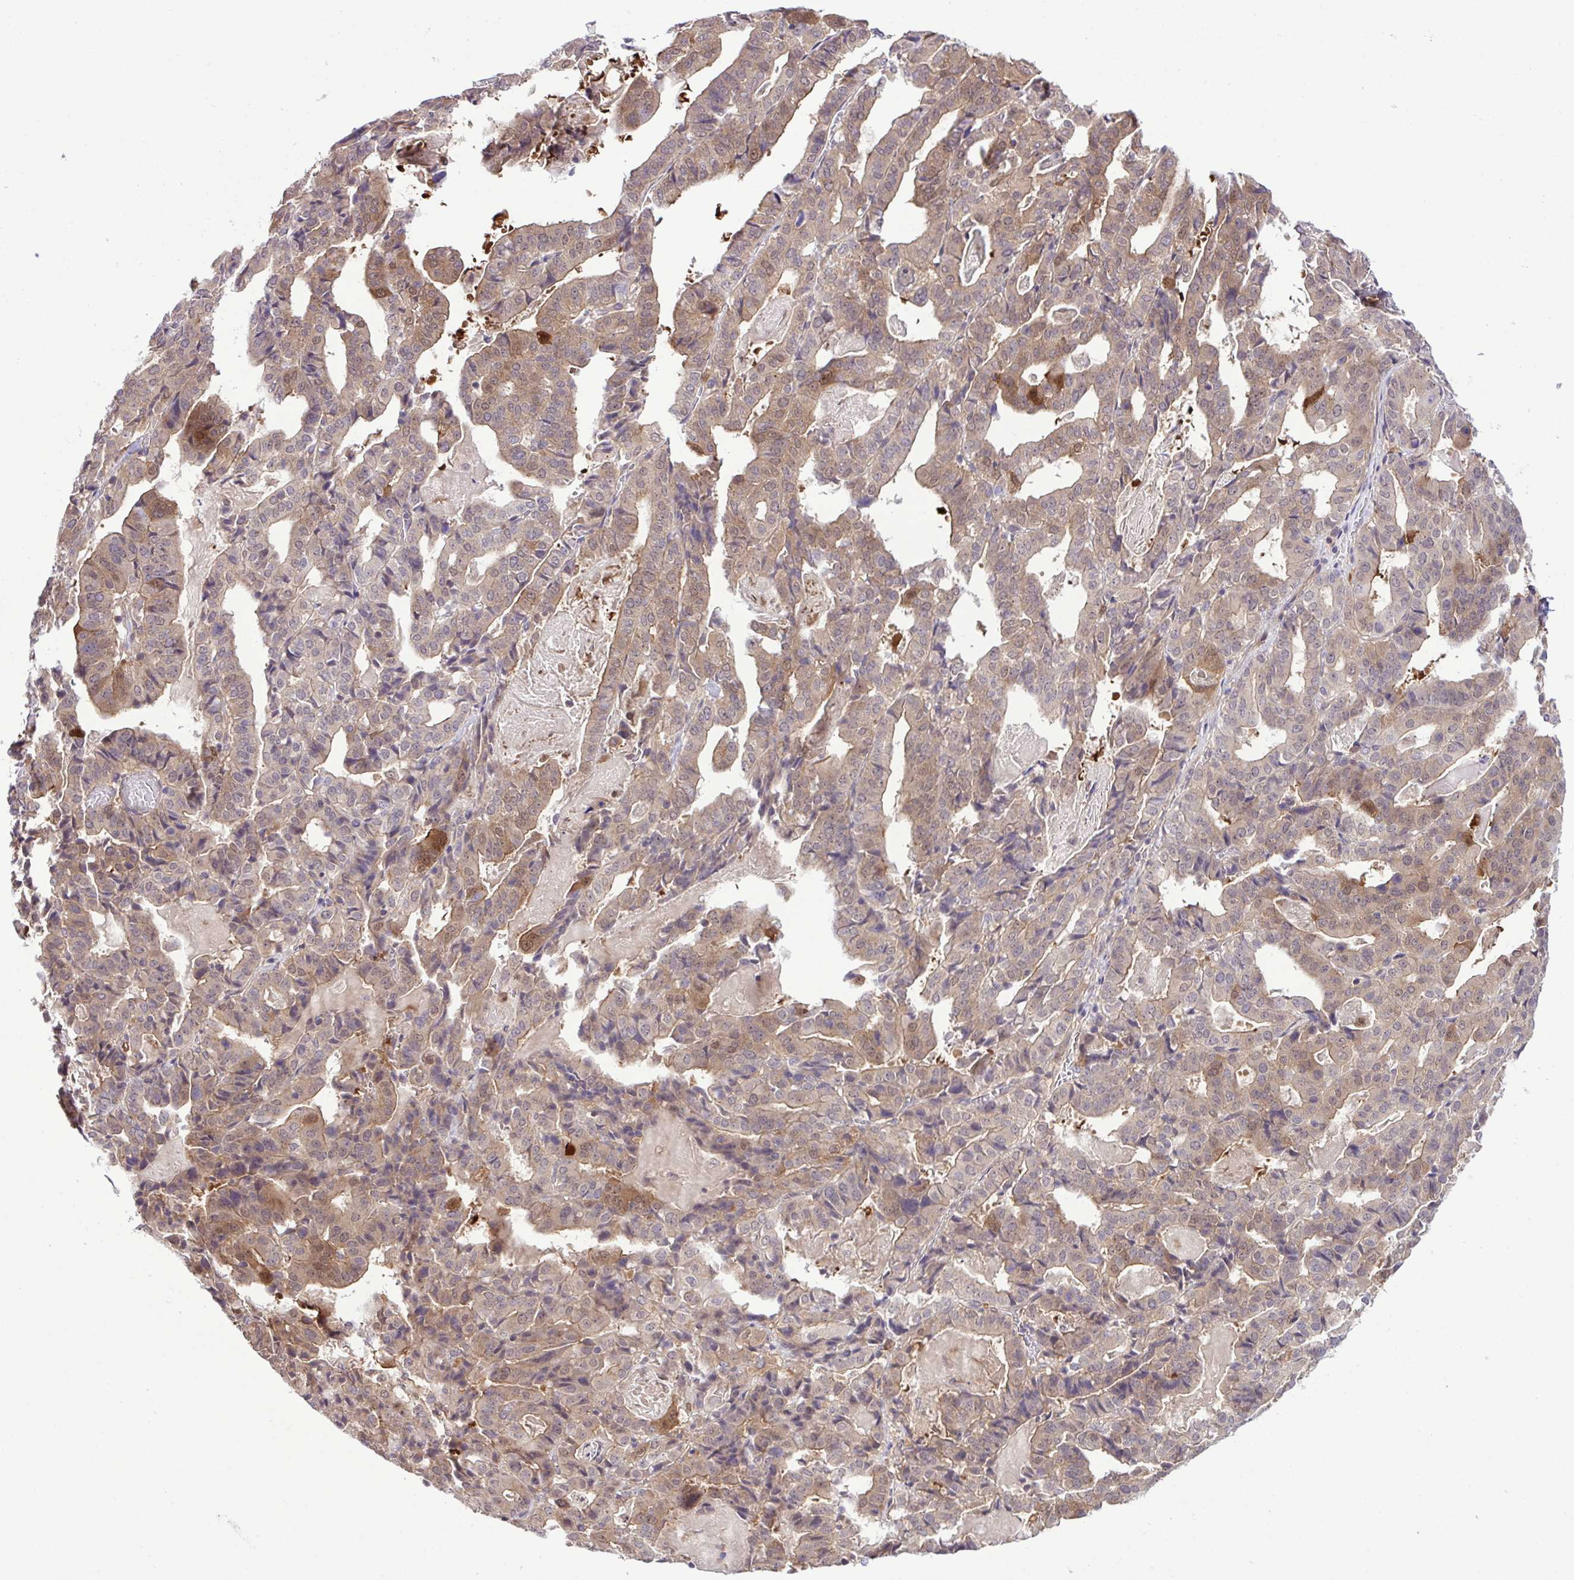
{"staining": {"intensity": "moderate", "quantity": ">75%", "location": "cytoplasmic/membranous,nuclear"}, "tissue": "stomach cancer", "cell_type": "Tumor cells", "image_type": "cancer", "snomed": [{"axis": "morphology", "description": "Adenocarcinoma, NOS"}, {"axis": "topography", "description": "Stomach"}], "caption": "Approximately >75% of tumor cells in human stomach cancer display moderate cytoplasmic/membranous and nuclear protein staining as visualized by brown immunohistochemical staining.", "gene": "CMPK1", "patient": {"sex": "male", "age": 48}}